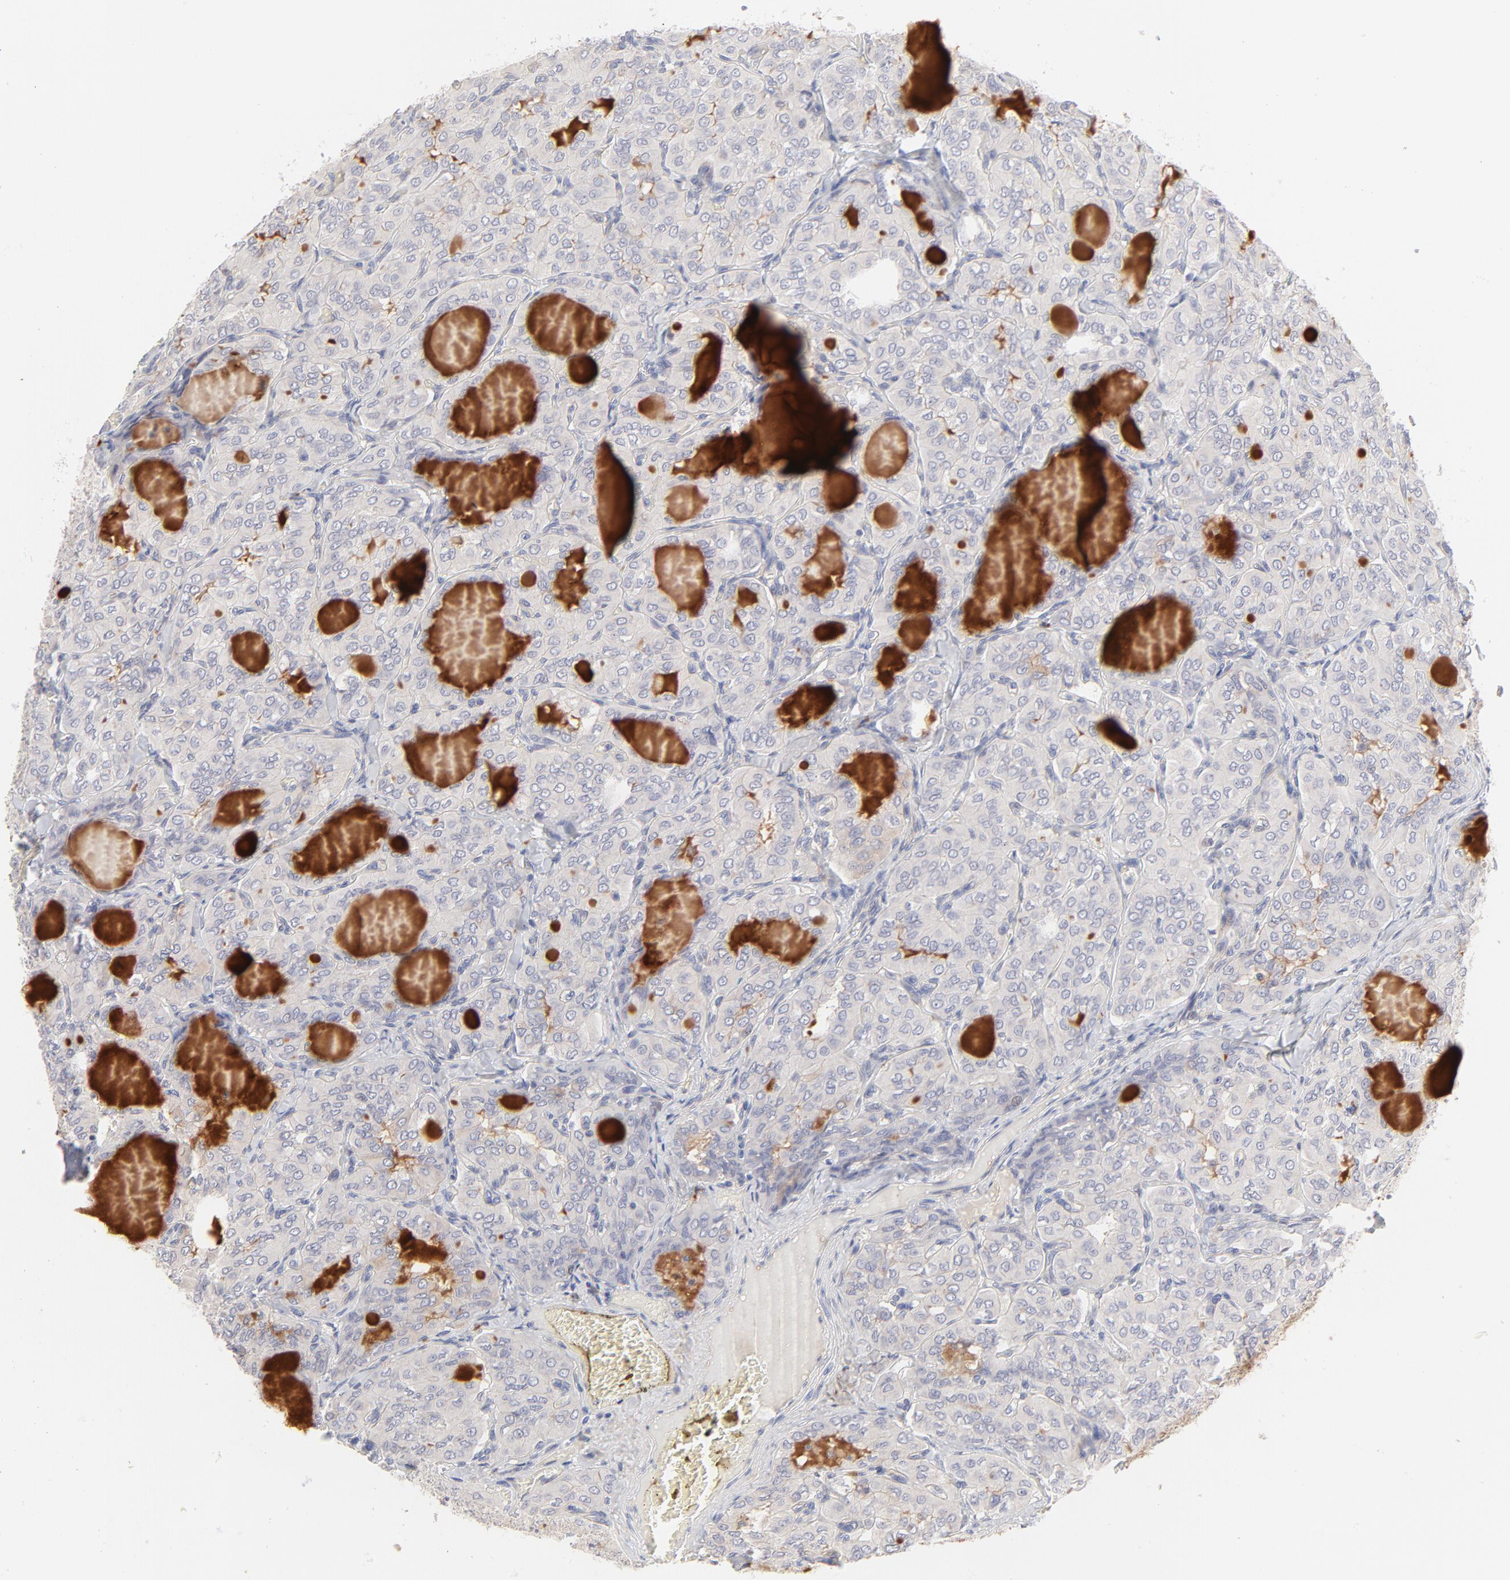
{"staining": {"intensity": "negative", "quantity": "none", "location": "none"}, "tissue": "thyroid cancer", "cell_type": "Tumor cells", "image_type": "cancer", "snomed": [{"axis": "morphology", "description": "Papillary adenocarcinoma, NOS"}, {"axis": "topography", "description": "Thyroid gland"}], "caption": "There is no significant staining in tumor cells of thyroid cancer (papillary adenocarcinoma).", "gene": "ELF3", "patient": {"sex": "male", "age": 20}}